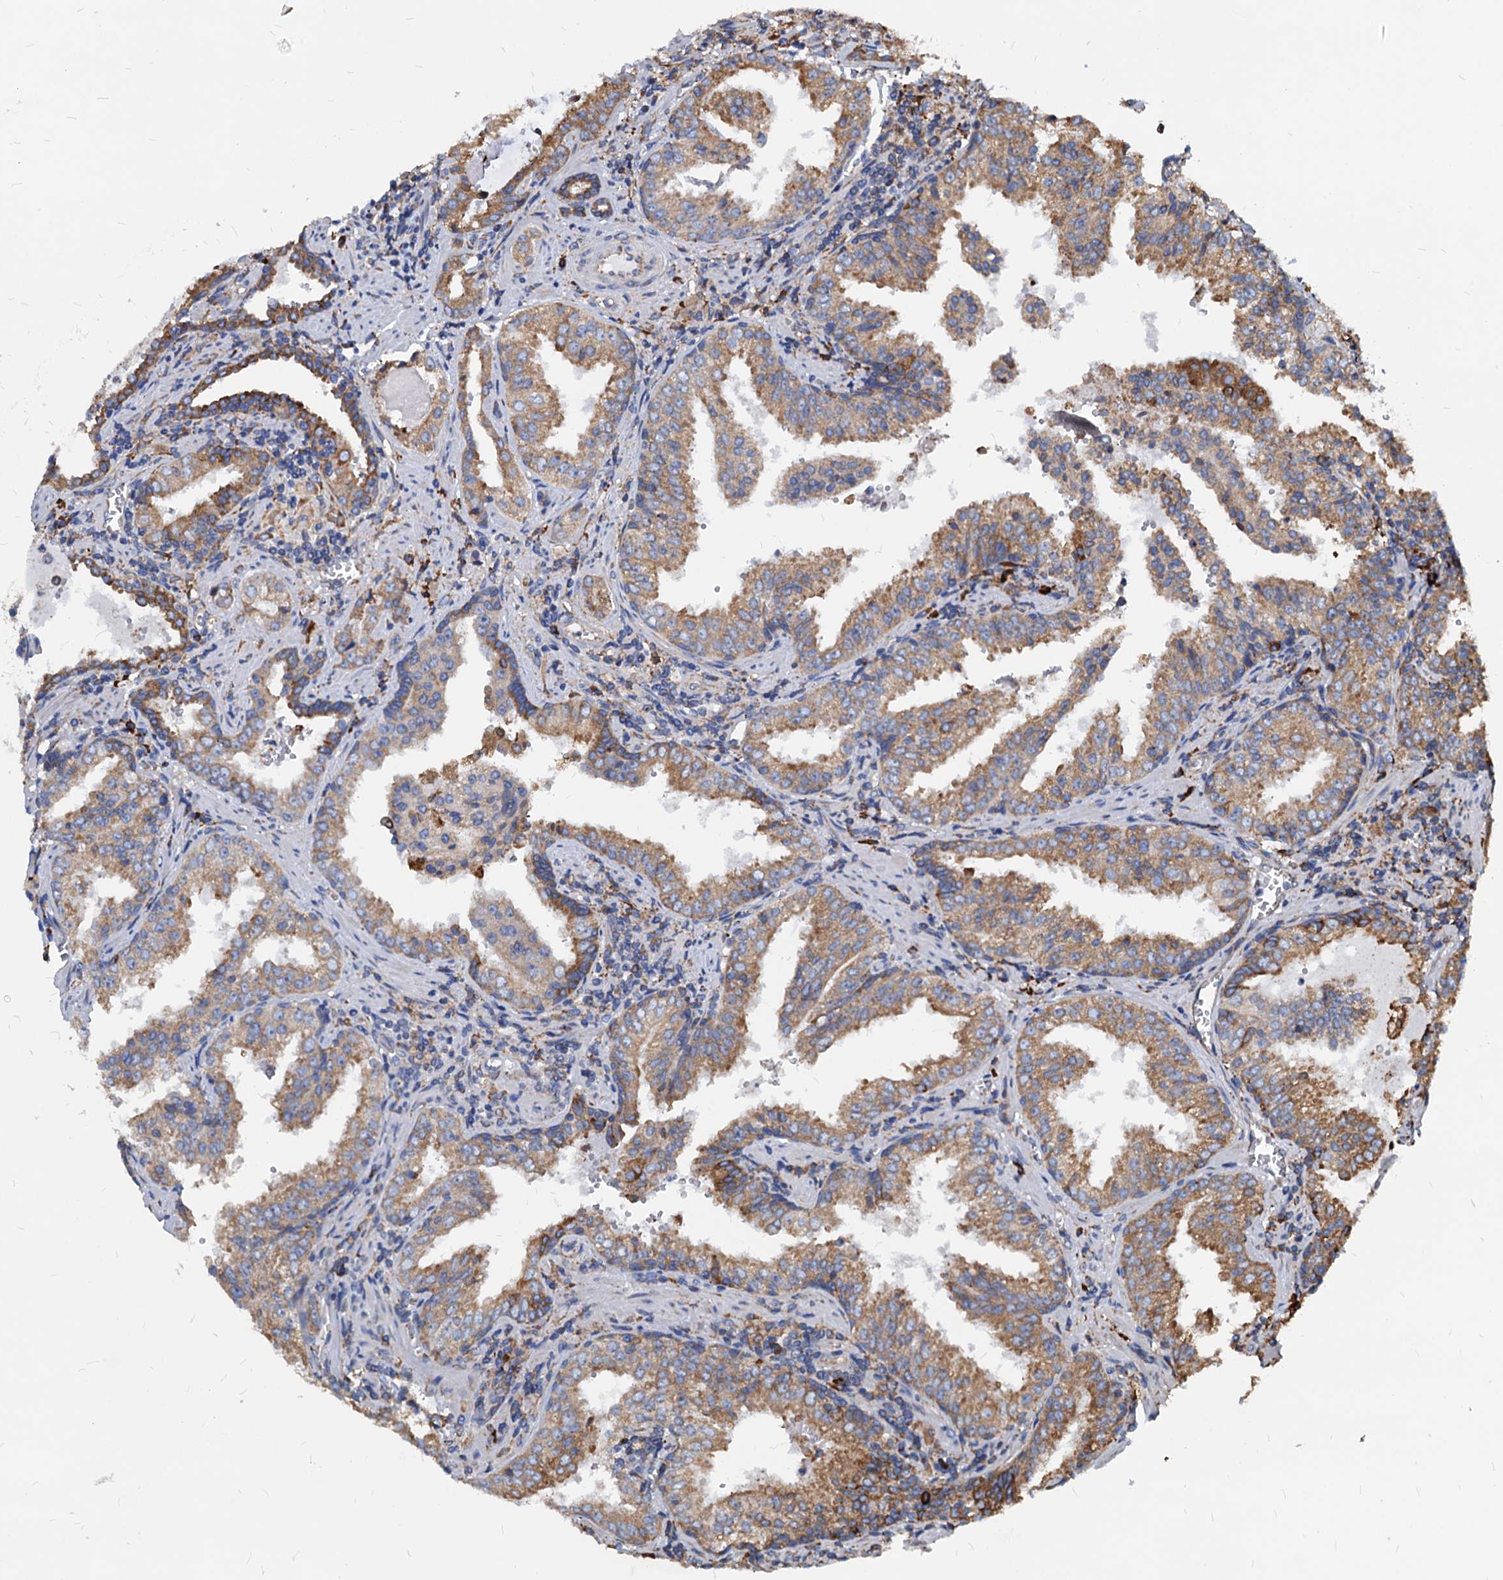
{"staining": {"intensity": "moderate", "quantity": ">75%", "location": "cytoplasmic/membranous"}, "tissue": "prostate cancer", "cell_type": "Tumor cells", "image_type": "cancer", "snomed": [{"axis": "morphology", "description": "Adenocarcinoma, High grade"}, {"axis": "topography", "description": "Prostate"}], "caption": "The immunohistochemical stain highlights moderate cytoplasmic/membranous staining in tumor cells of prostate cancer (adenocarcinoma (high-grade)) tissue. The staining was performed using DAB (3,3'-diaminobenzidine), with brown indicating positive protein expression. Nuclei are stained blue with hematoxylin.", "gene": "HSPA5", "patient": {"sex": "male", "age": 68}}